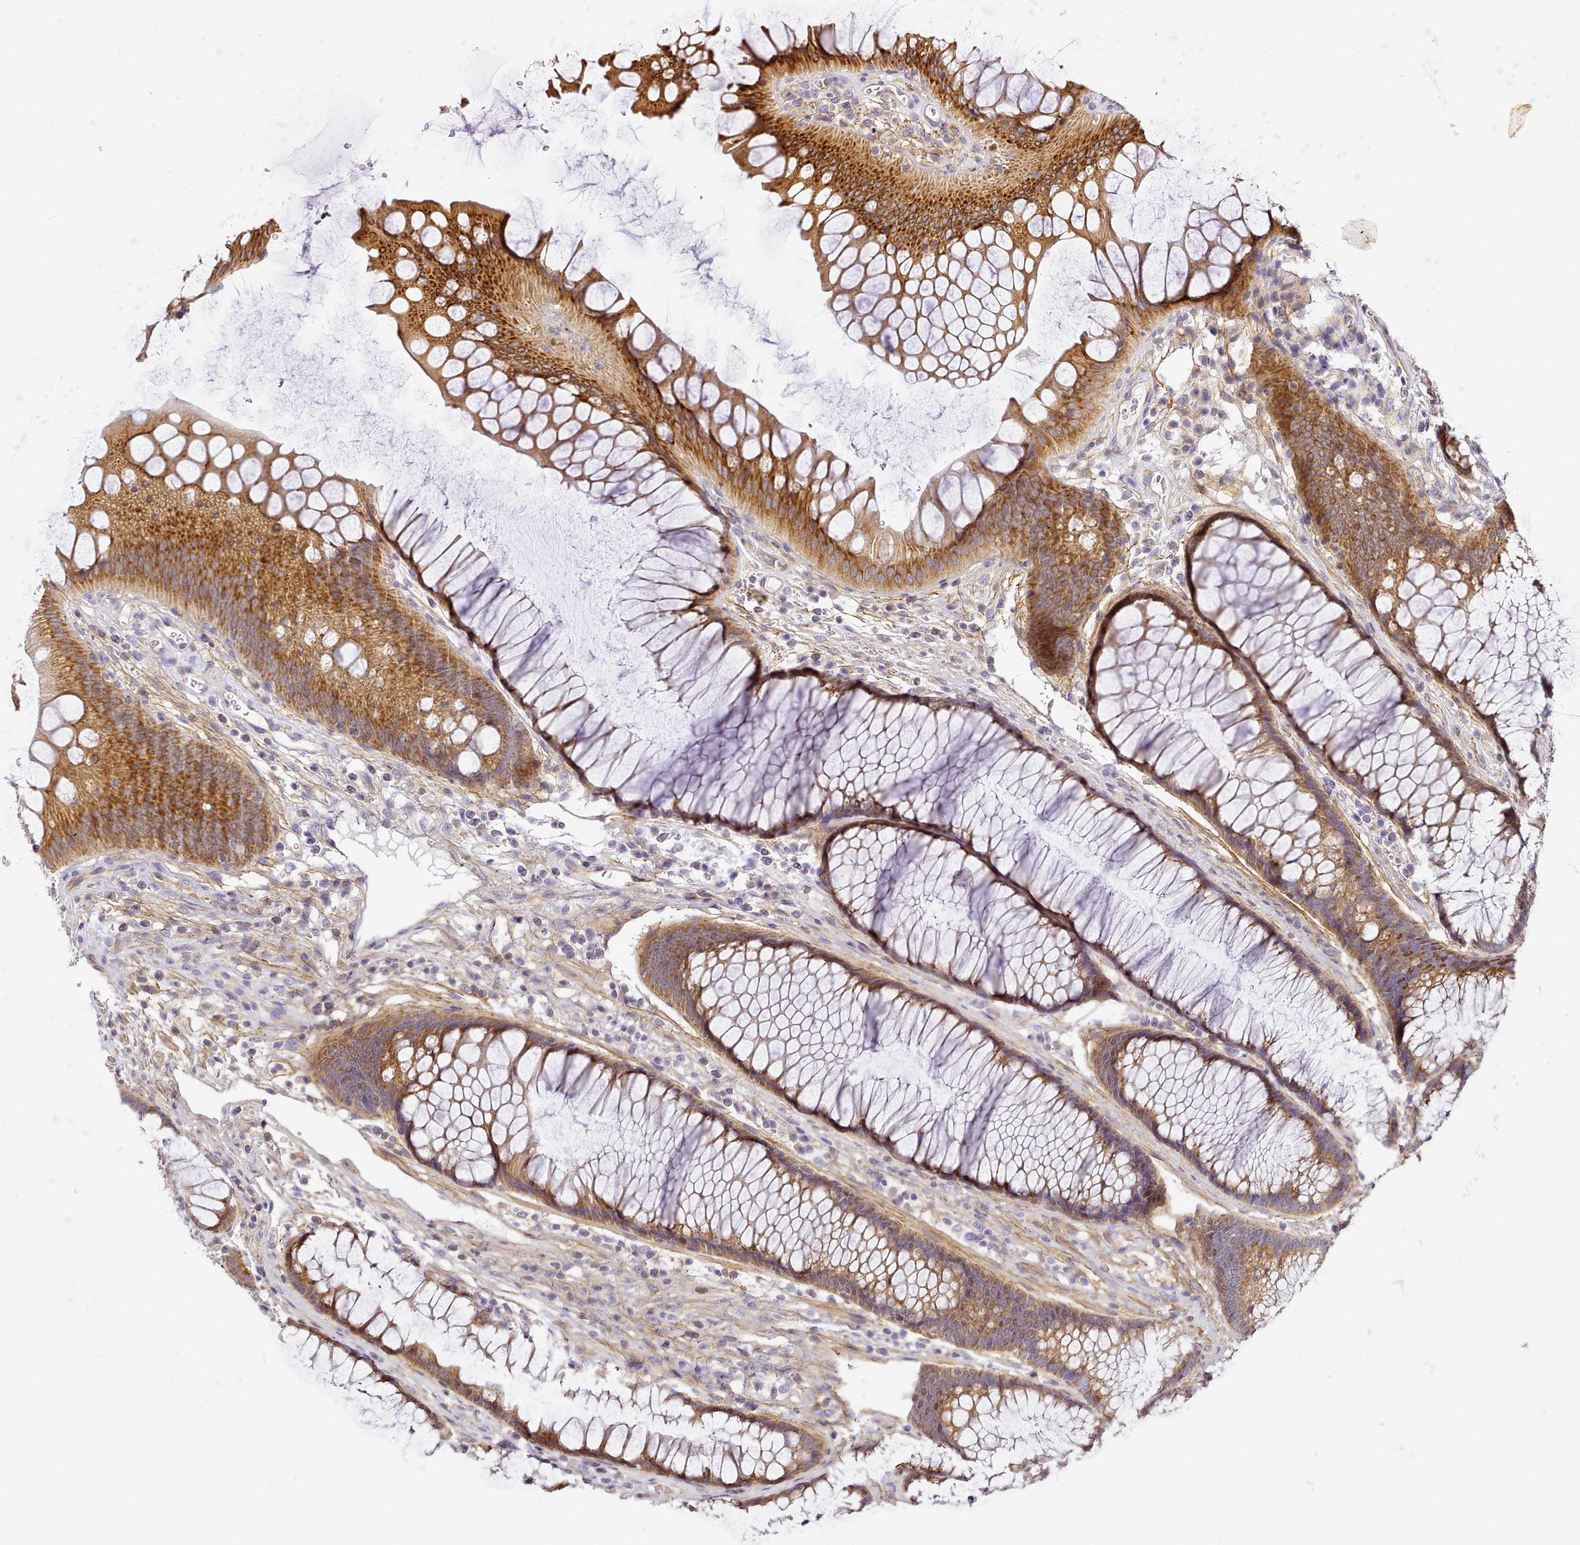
{"staining": {"intensity": "weak", "quantity": ">75%", "location": "cytoplasmic/membranous"}, "tissue": "colon", "cell_type": "Endothelial cells", "image_type": "normal", "snomed": [{"axis": "morphology", "description": "Normal tissue, NOS"}, {"axis": "topography", "description": "Colon"}], "caption": "The image reveals immunohistochemical staining of normal colon. There is weak cytoplasmic/membranous positivity is identified in about >75% of endothelial cells. (brown staining indicates protein expression, while blue staining denotes nuclei).", "gene": "NBPF10", "patient": {"sex": "female", "age": 82}}